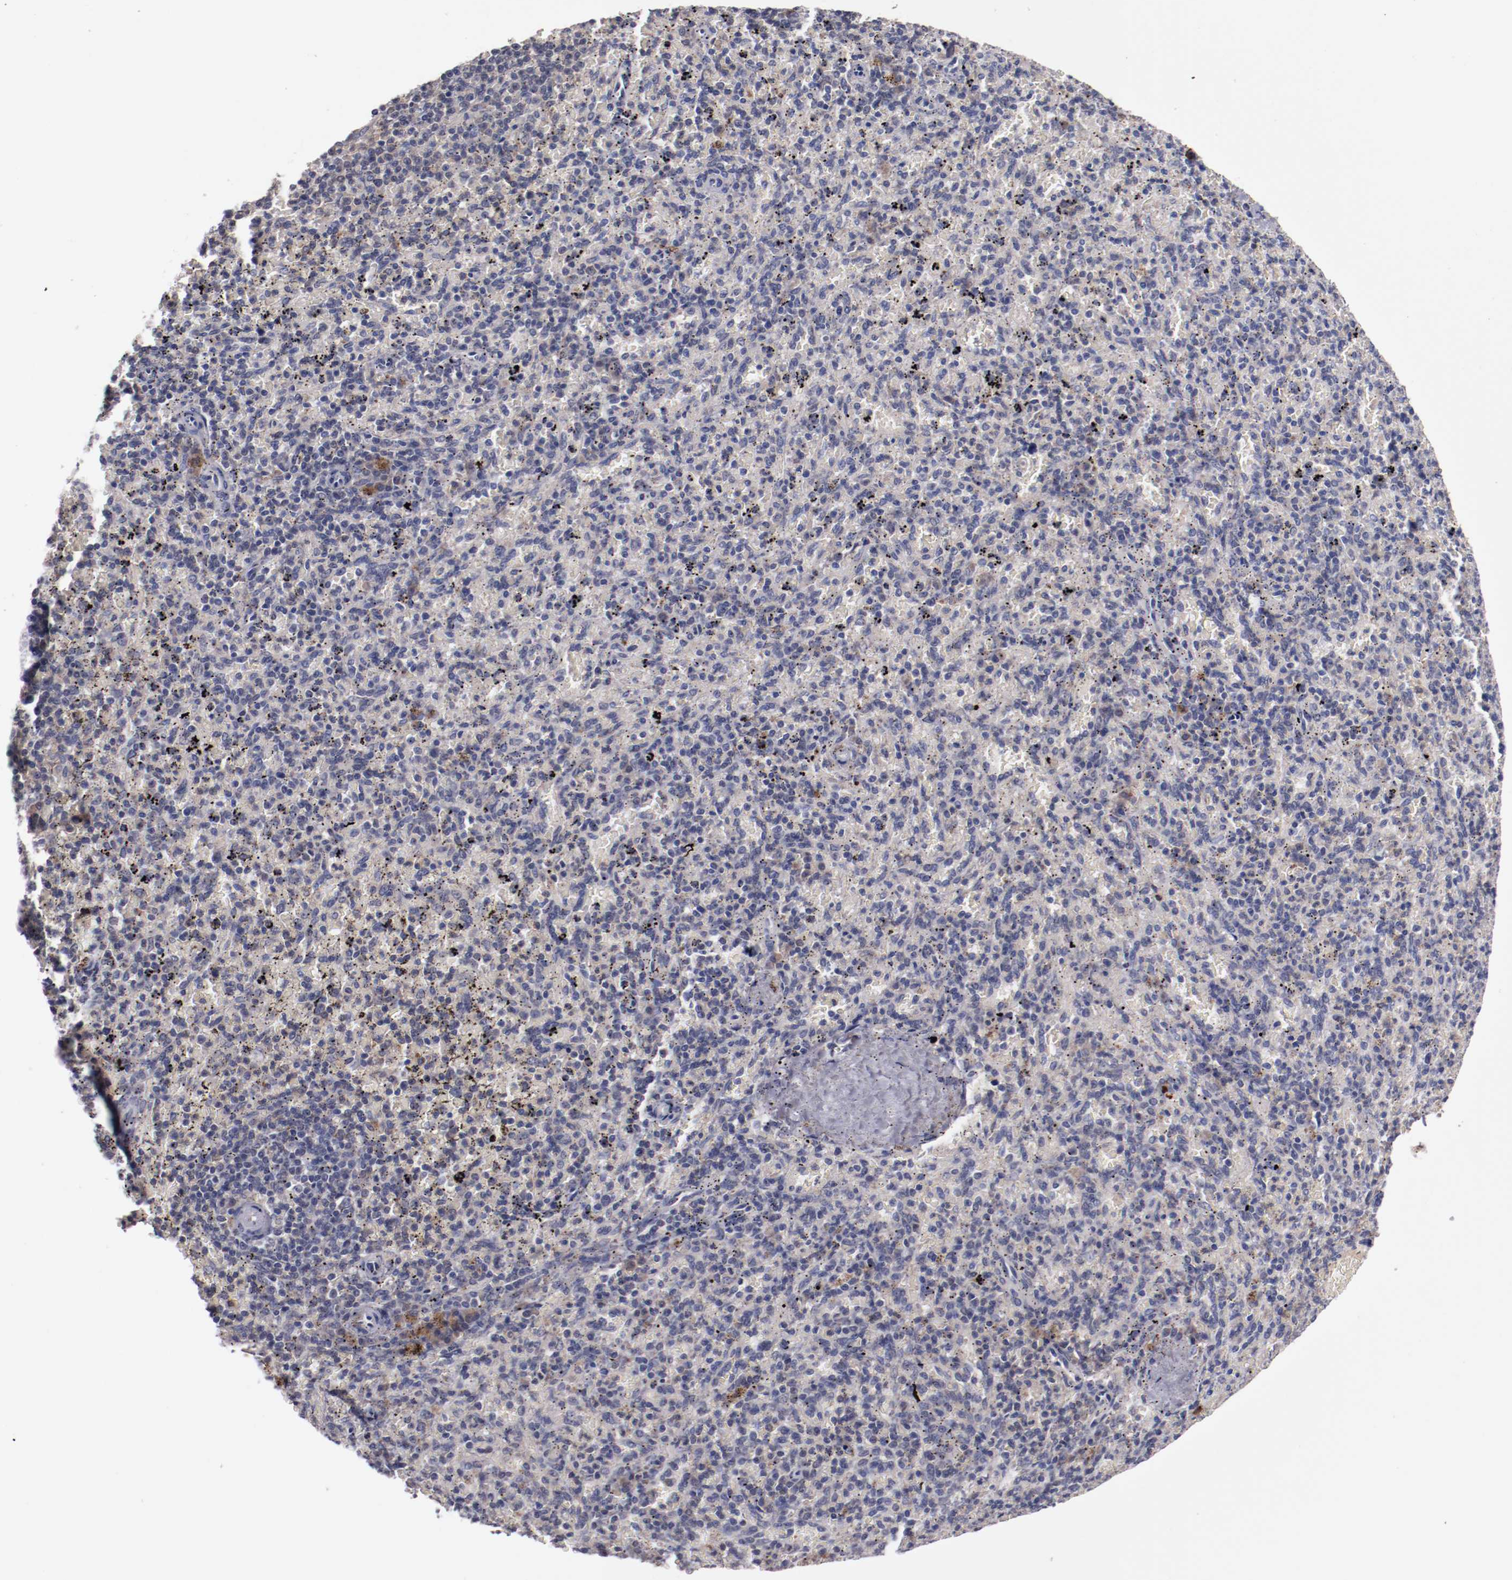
{"staining": {"intensity": "weak", "quantity": "<25%", "location": "cytoplasmic/membranous"}, "tissue": "spleen", "cell_type": "Cells in red pulp", "image_type": "normal", "snomed": [{"axis": "morphology", "description": "Normal tissue, NOS"}, {"axis": "topography", "description": "Spleen"}], "caption": "This is an IHC histopathology image of benign spleen. There is no positivity in cells in red pulp.", "gene": "FAM81A", "patient": {"sex": "female", "age": 43}}